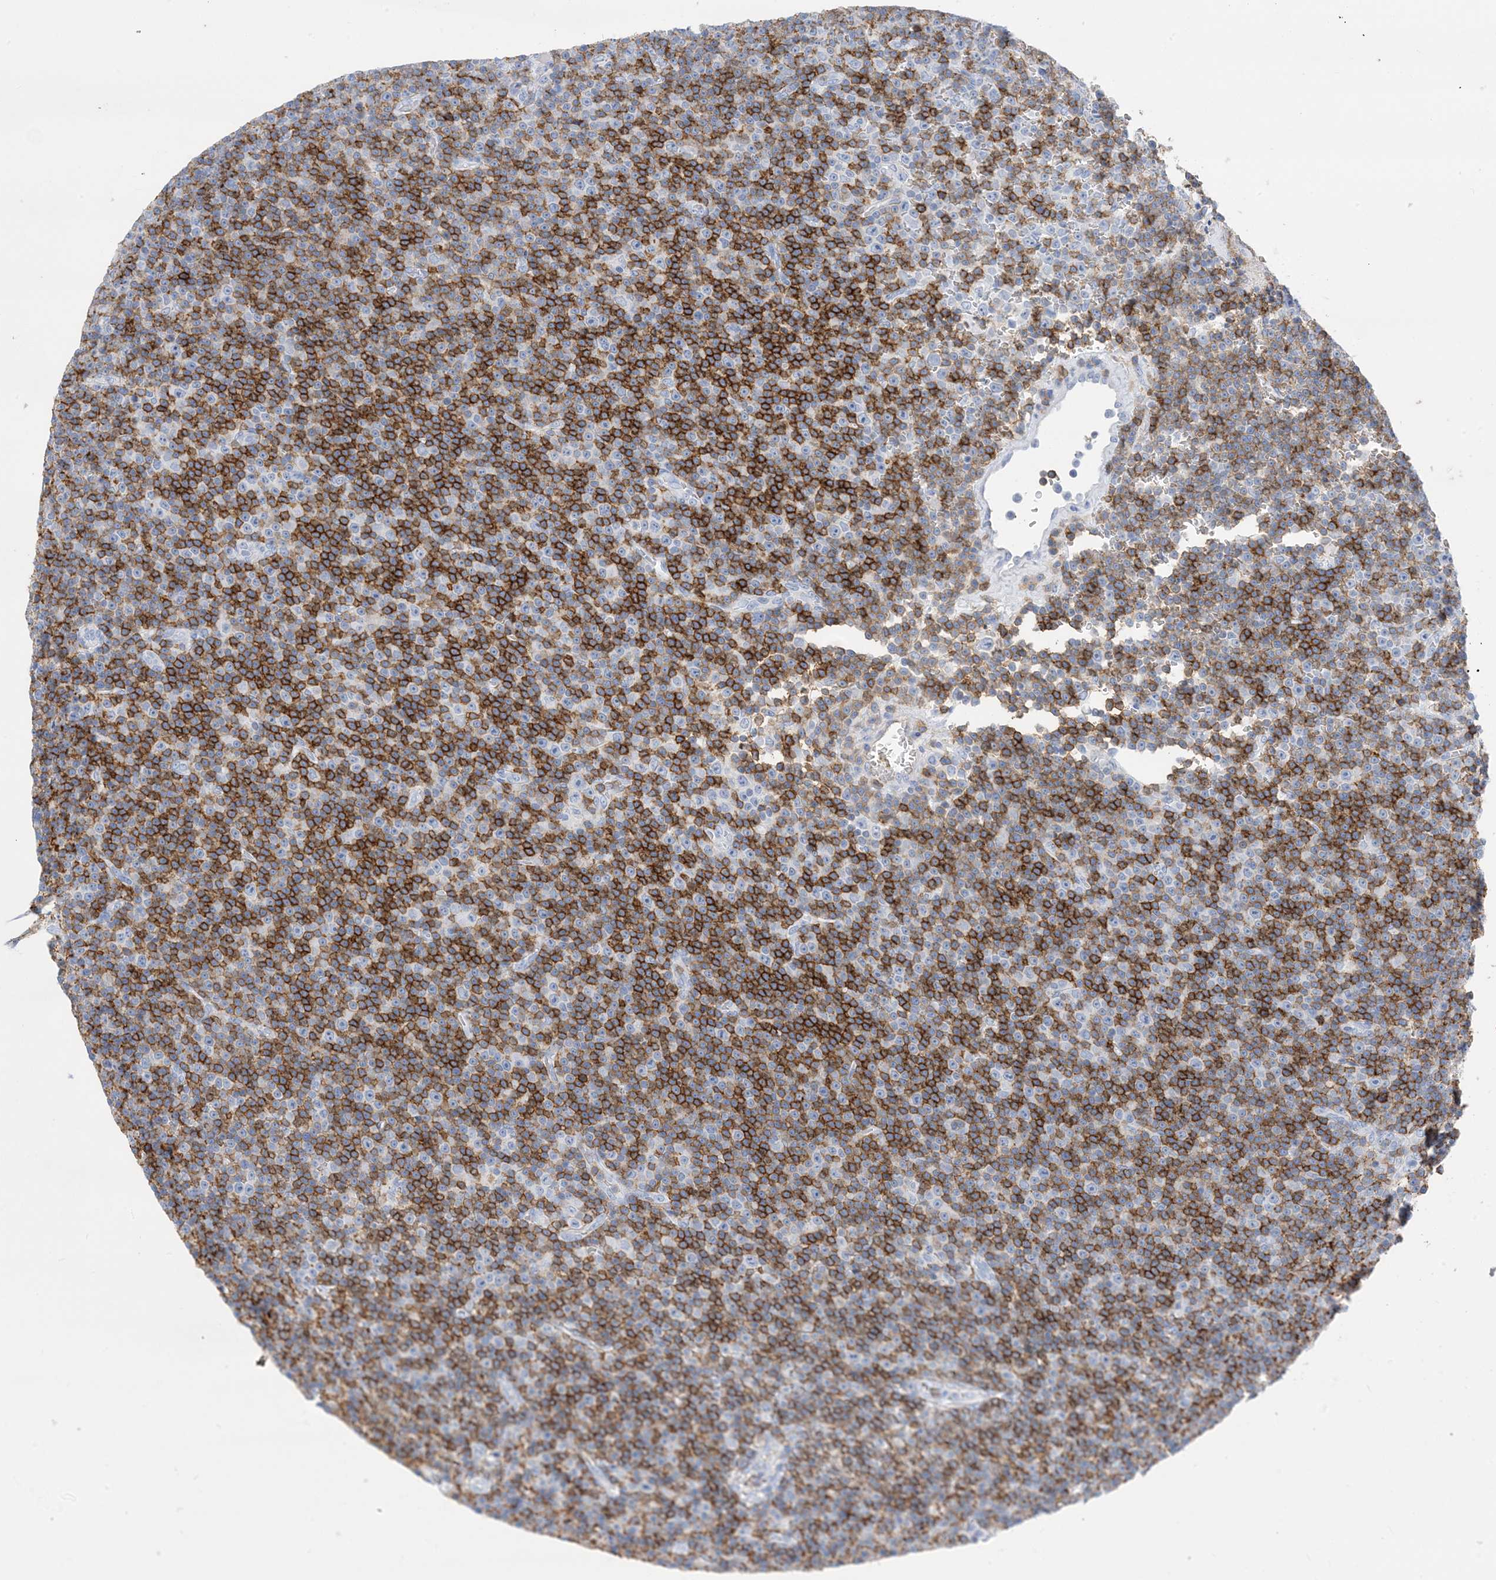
{"staining": {"intensity": "negative", "quantity": "none", "location": "none"}, "tissue": "lymphoma", "cell_type": "Tumor cells", "image_type": "cancer", "snomed": [{"axis": "morphology", "description": "Malignant lymphoma, non-Hodgkin's type, Low grade"}, {"axis": "topography", "description": "Lymph node"}], "caption": "IHC micrograph of neoplastic tissue: human low-grade malignant lymphoma, non-Hodgkin's type stained with DAB (3,3'-diaminobenzidine) reveals no significant protein expression in tumor cells. (DAB IHC, high magnification).", "gene": "SH3YL1", "patient": {"sex": "female", "age": 67}}